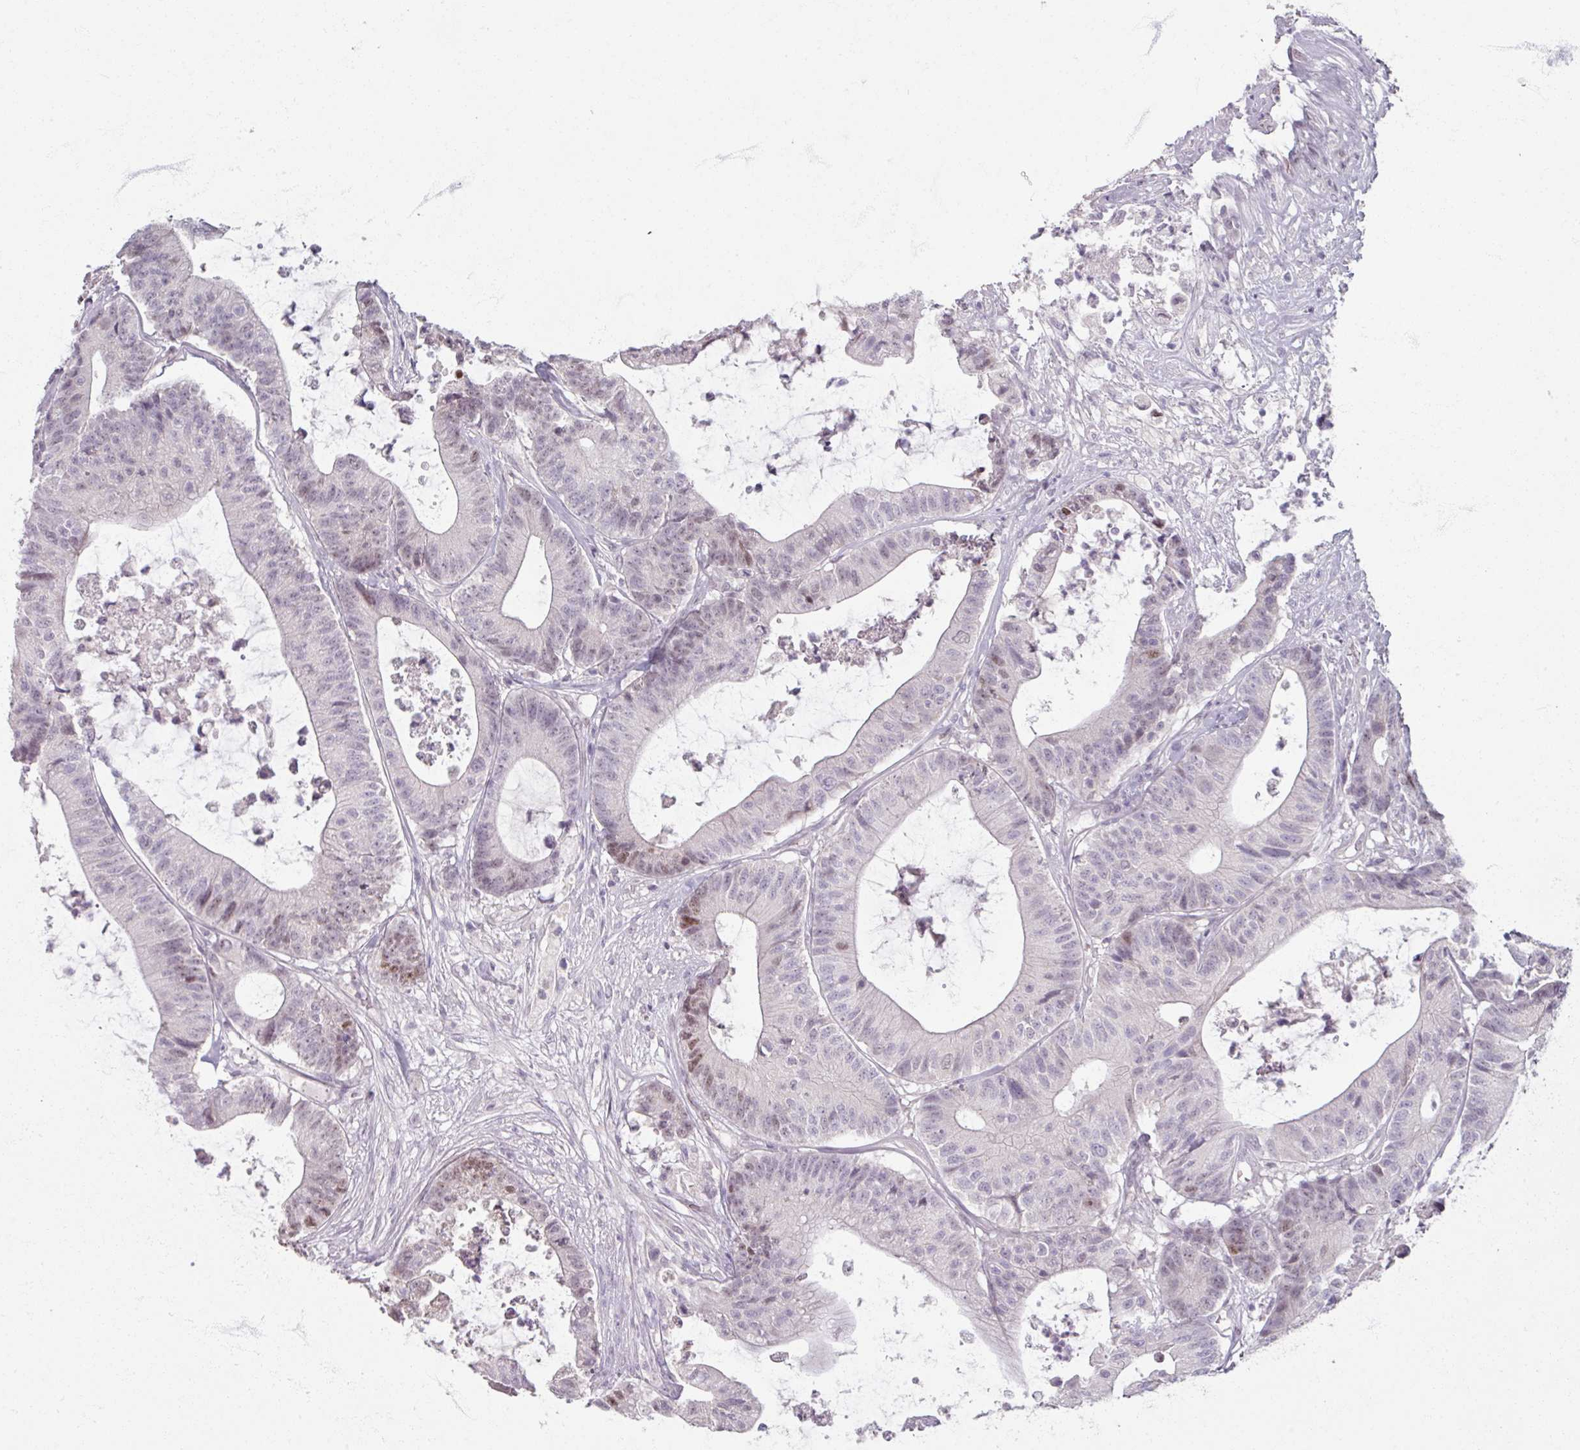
{"staining": {"intensity": "weak", "quantity": "<25%", "location": "nuclear"}, "tissue": "colorectal cancer", "cell_type": "Tumor cells", "image_type": "cancer", "snomed": [{"axis": "morphology", "description": "Adenocarcinoma, NOS"}, {"axis": "topography", "description": "Colon"}], "caption": "The immunohistochemistry (IHC) photomicrograph has no significant positivity in tumor cells of adenocarcinoma (colorectal) tissue. (Stains: DAB (3,3'-diaminobenzidine) IHC with hematoxylin counter stain, Microscopy: brightfield microscopy at high magnification).", "gene": "SOX11", "patient": {"sex": "female", "age": 84}}